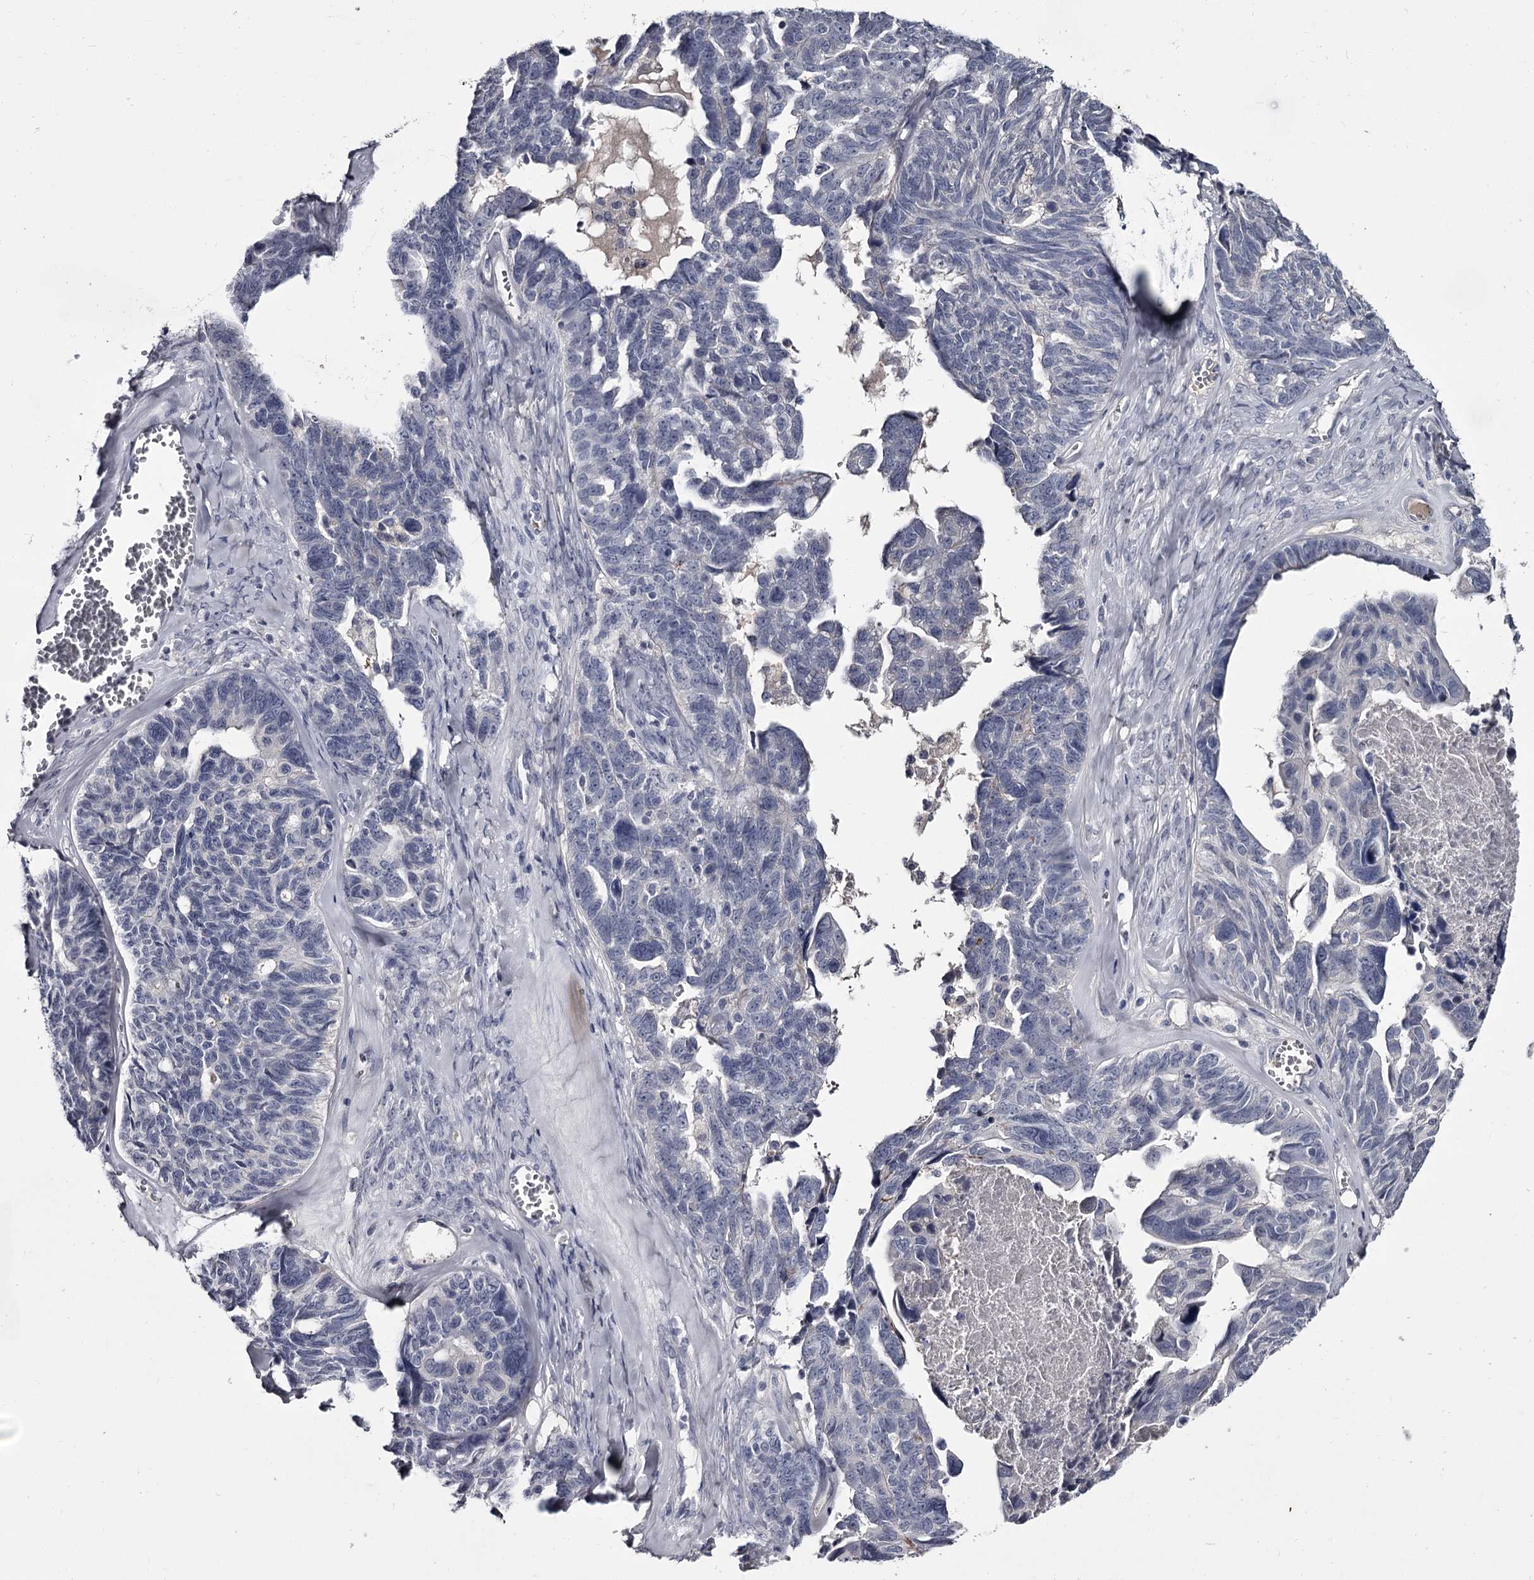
{"staining": {"intensity": "negative", "quantity": "none", "location": "none"}, "tissue": "ovarian cancer", "cell_type": "Tumor cells", "image_type": "cancer", "snomed": [{"axis": "morphology", "description": "Cystadenocarcinoma, serous, NOS"}, {"axis": "topography", "description": "Ovary"}], "caption": "The histopathology image shows no staining of tumor cells in ovarian serous cystadenocarcinoma.", "gene": "DAO", "patient": {"sex": "female", "age": 79}}